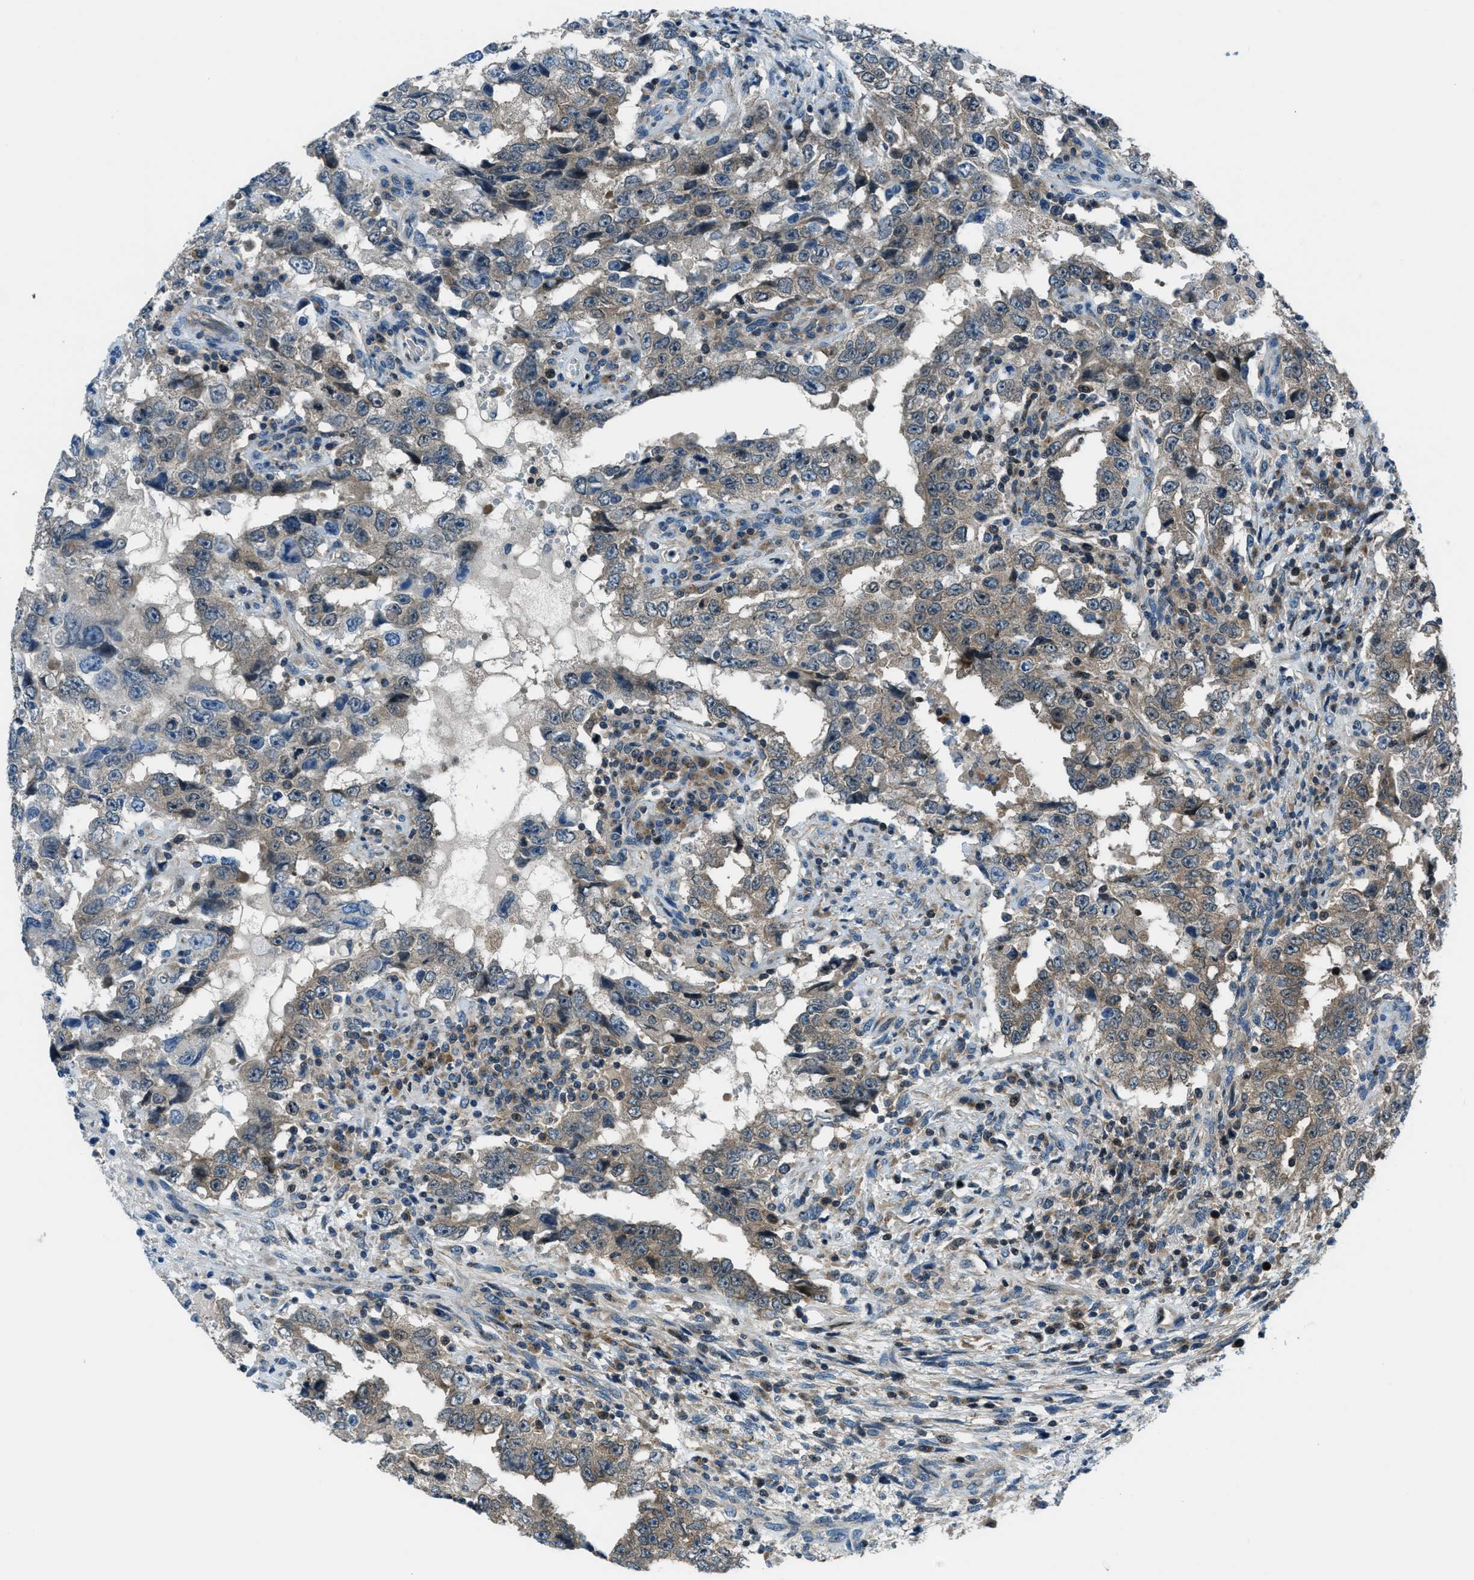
{"staining": {"intensity": "moderate", "quantity": ">75%", "location": "cytoplasmic/membranous"}, "tissue": "testis cancer", "cell_type": "Tumor cells", "image_type": "cancer", "snomed": [{"axis": "morphology", "description": "Carcinoma, Embryonal, NOS"}, {"axis": "topography", "description": "Testis"}], "caption": "Protein expression analysis of human embryonal carcinoma (testis) reveals moderate cytoplasmic/membranous staining in approximately >75% of tumor cells. Nuclei are stained in blue.", "gene": "ARFGAP2", "patient": {"sex": "male", "age": 26}}